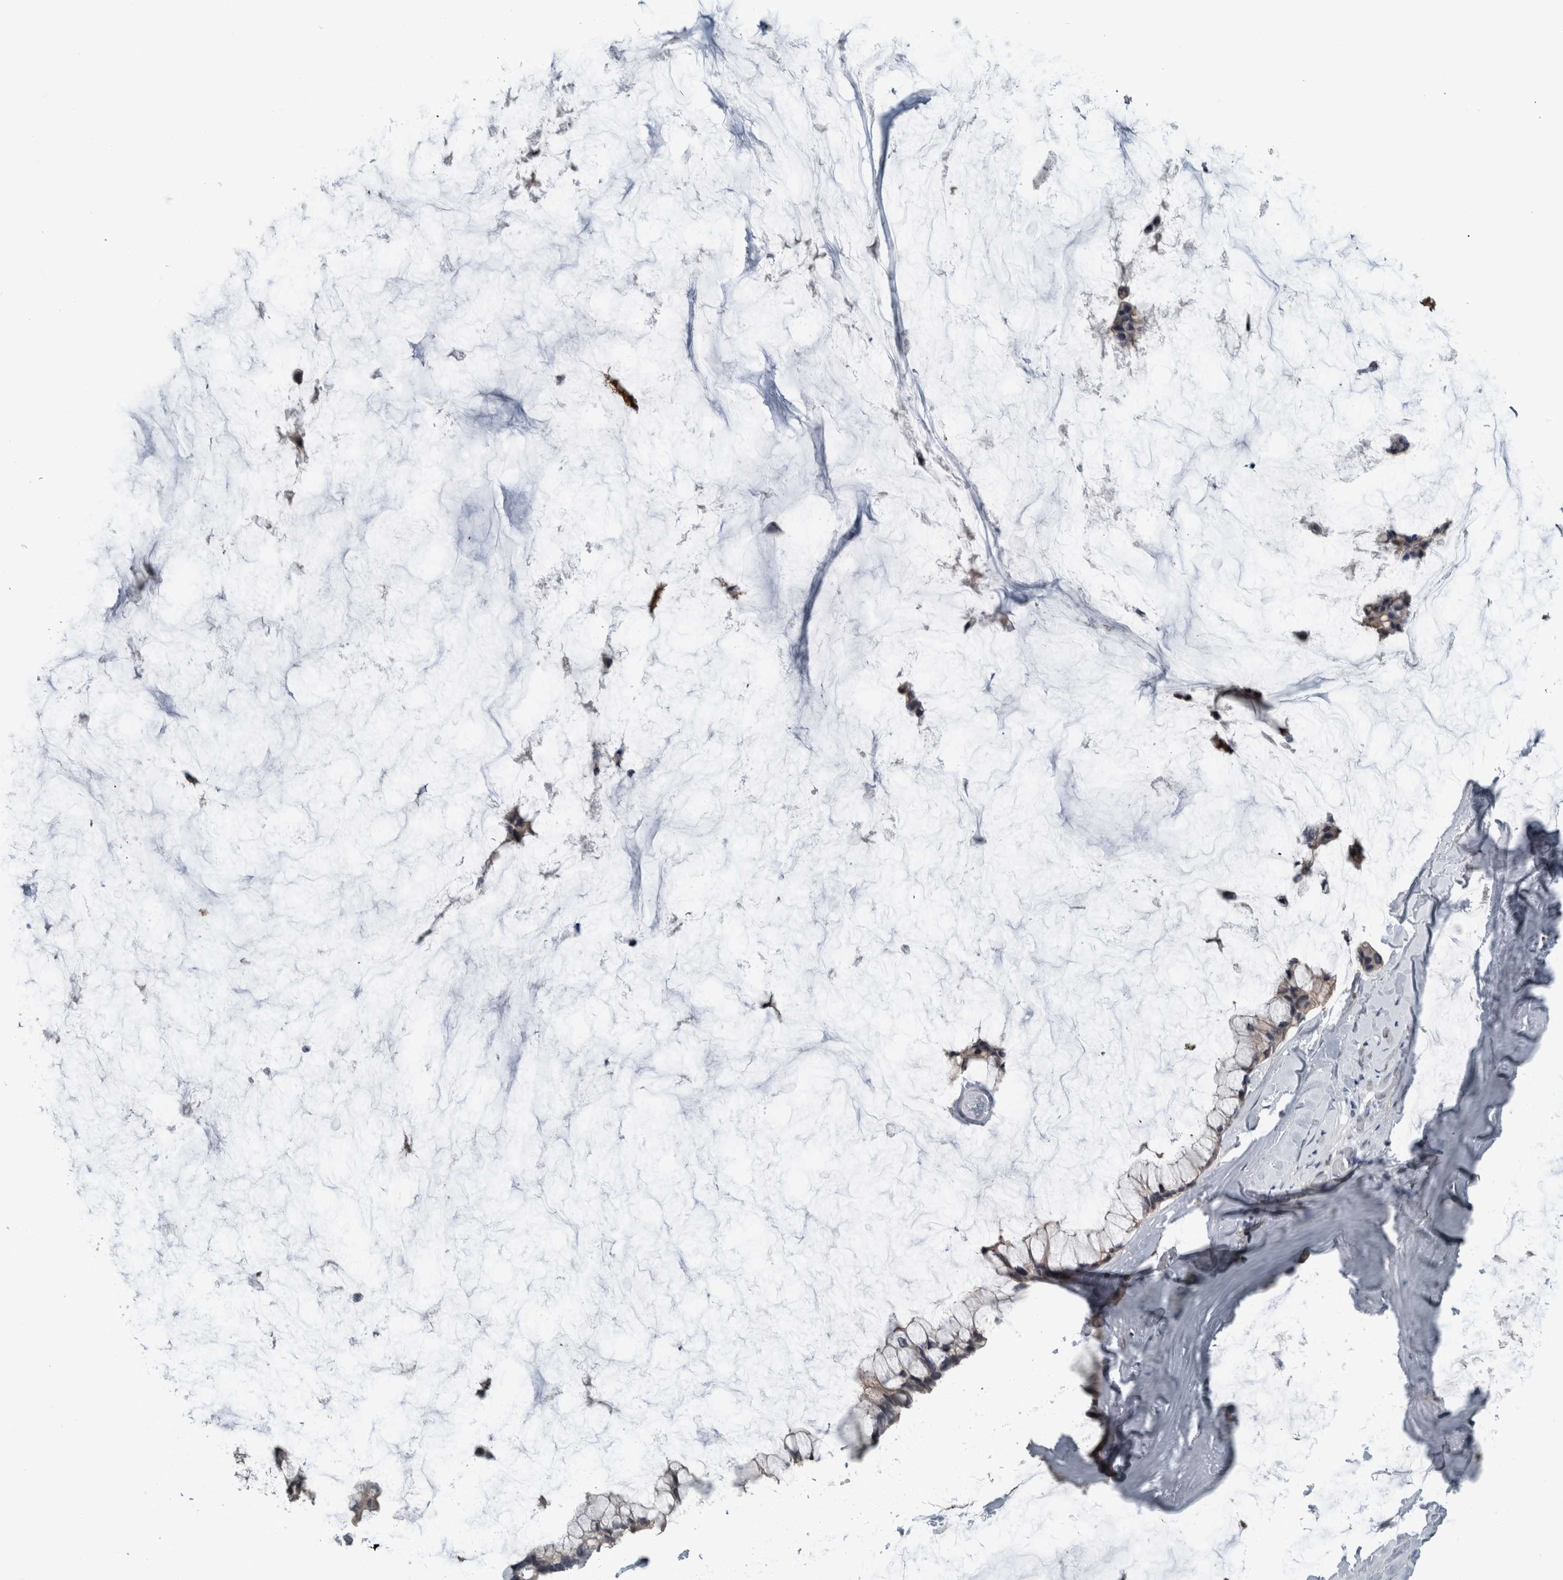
{"staining": {"intensity": "negative", "quantity": "none", "location": "none"}, "tissue": "ovarian cancer", "cell_type": "Tumor cells", "image_type": "cancer", "snomed": [{"axis": "morphology", "description": "Cystadenocarcinoma, mucinous, NOS"}, {"axis": "topography", "description": "Ovary"}], "caption": "There is no significant positivity in tumor cells of ovarian cancer (mucinous cystadenocarcinoma).", "gene": "ACSF2", "patient": {"sex": "female", "age": 39}}